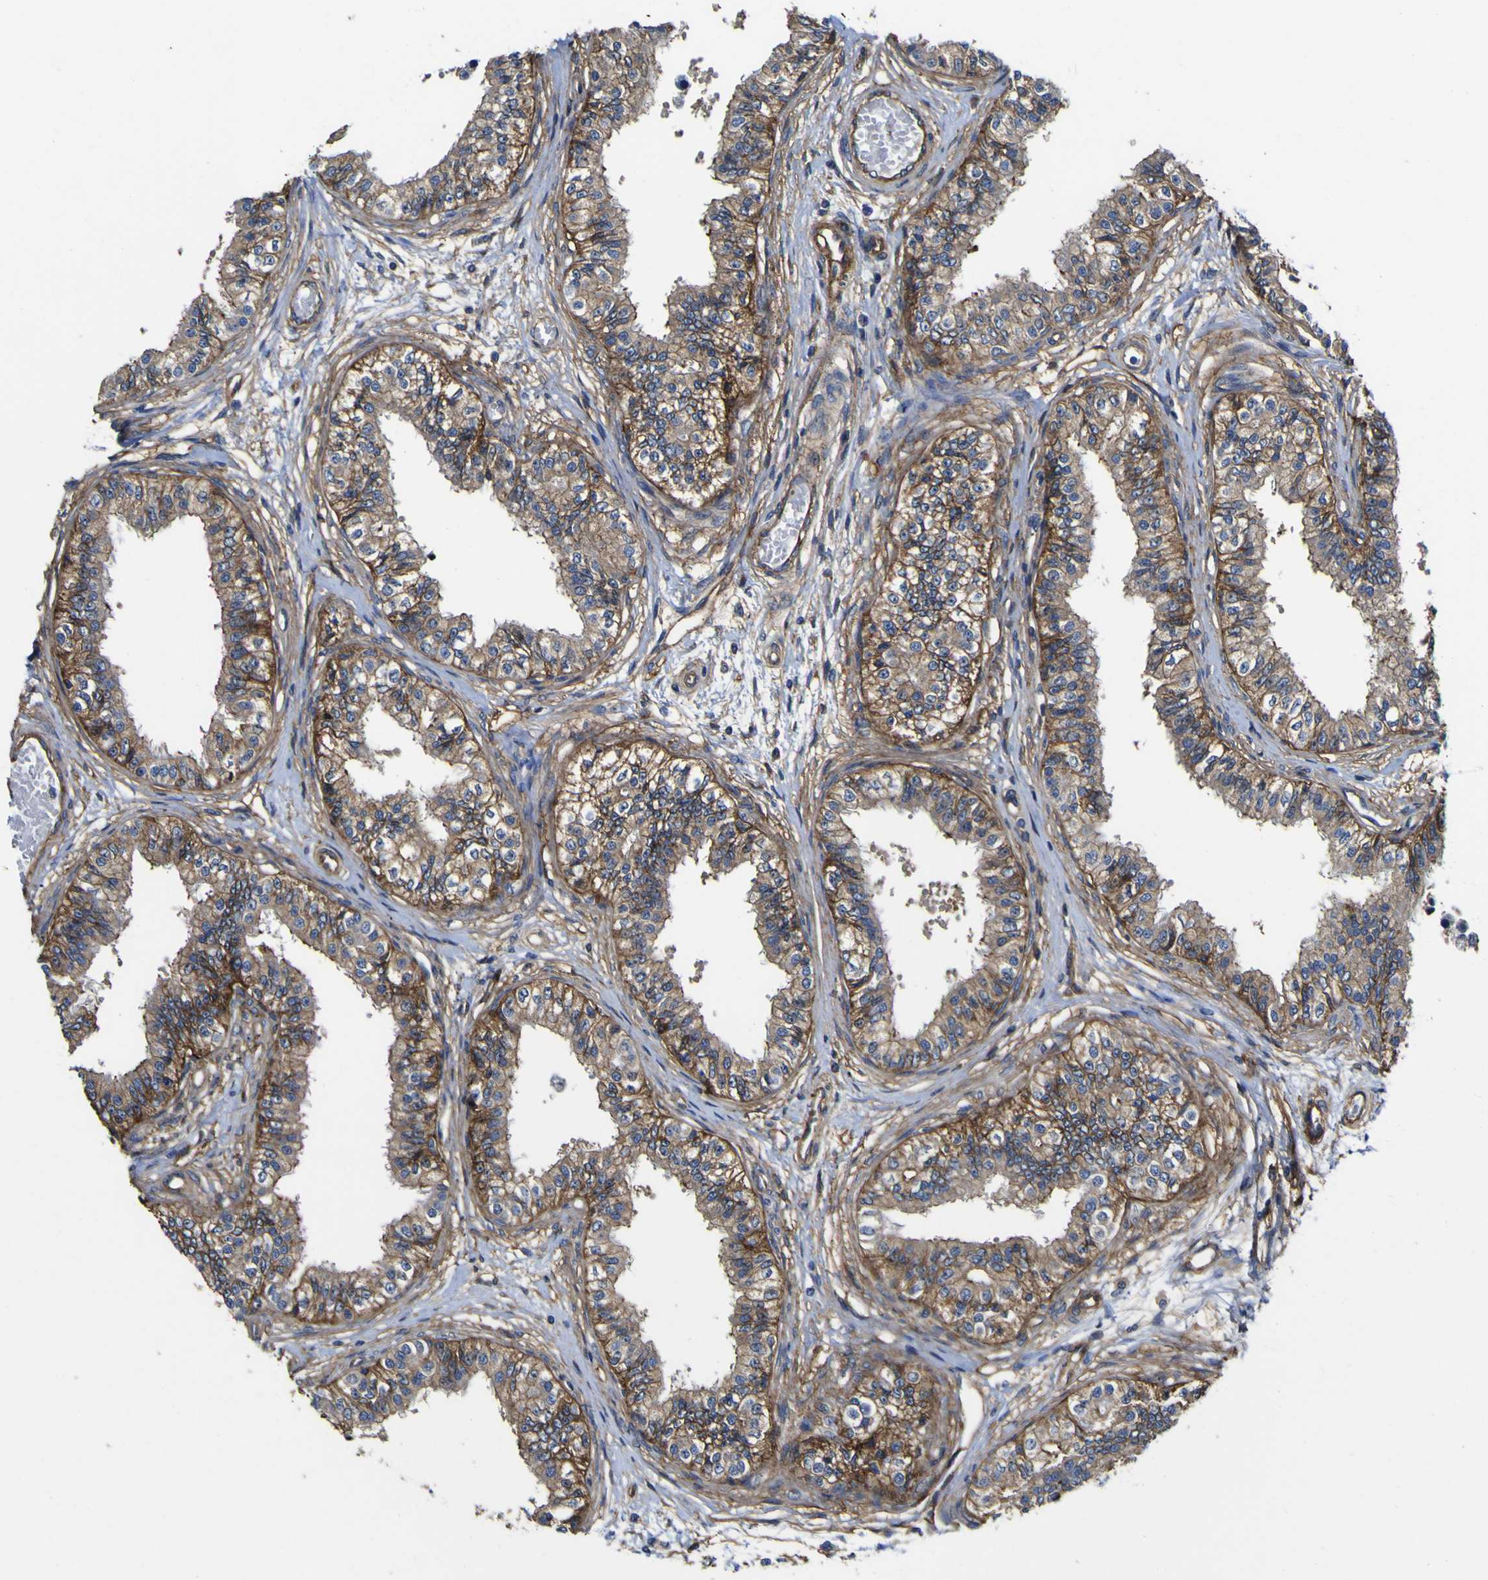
{"staining": {"intensity": "moderate", "quantity": ">75%", "location": "cytoplasmic/membranous"}, "tissue": "epididymis", "cell_type": "Glandular cells", "image_type": "normal", "snomed": [{"axis": "morphology", "description": "Normal tissue, NOS"}, {"axis": "morphology", "description": "Adenocarcinoma, metastatic, NOS"}, {"axis": "topography", "description": "Testis"}, {"axis": "topography", "description": "Epididymis"}], "caption": "IHC photomicrograph of unremarkable epididymis: human epididymis stained using IHC demonstrates medium levels of moderate protein expression localized specifically in the cytoplasmic/membranous of glandular cells, appearing as a cytoplasmic/membranous brown color.", "gene": "CD151", "patient": {"sex": "male", "age": 26}}